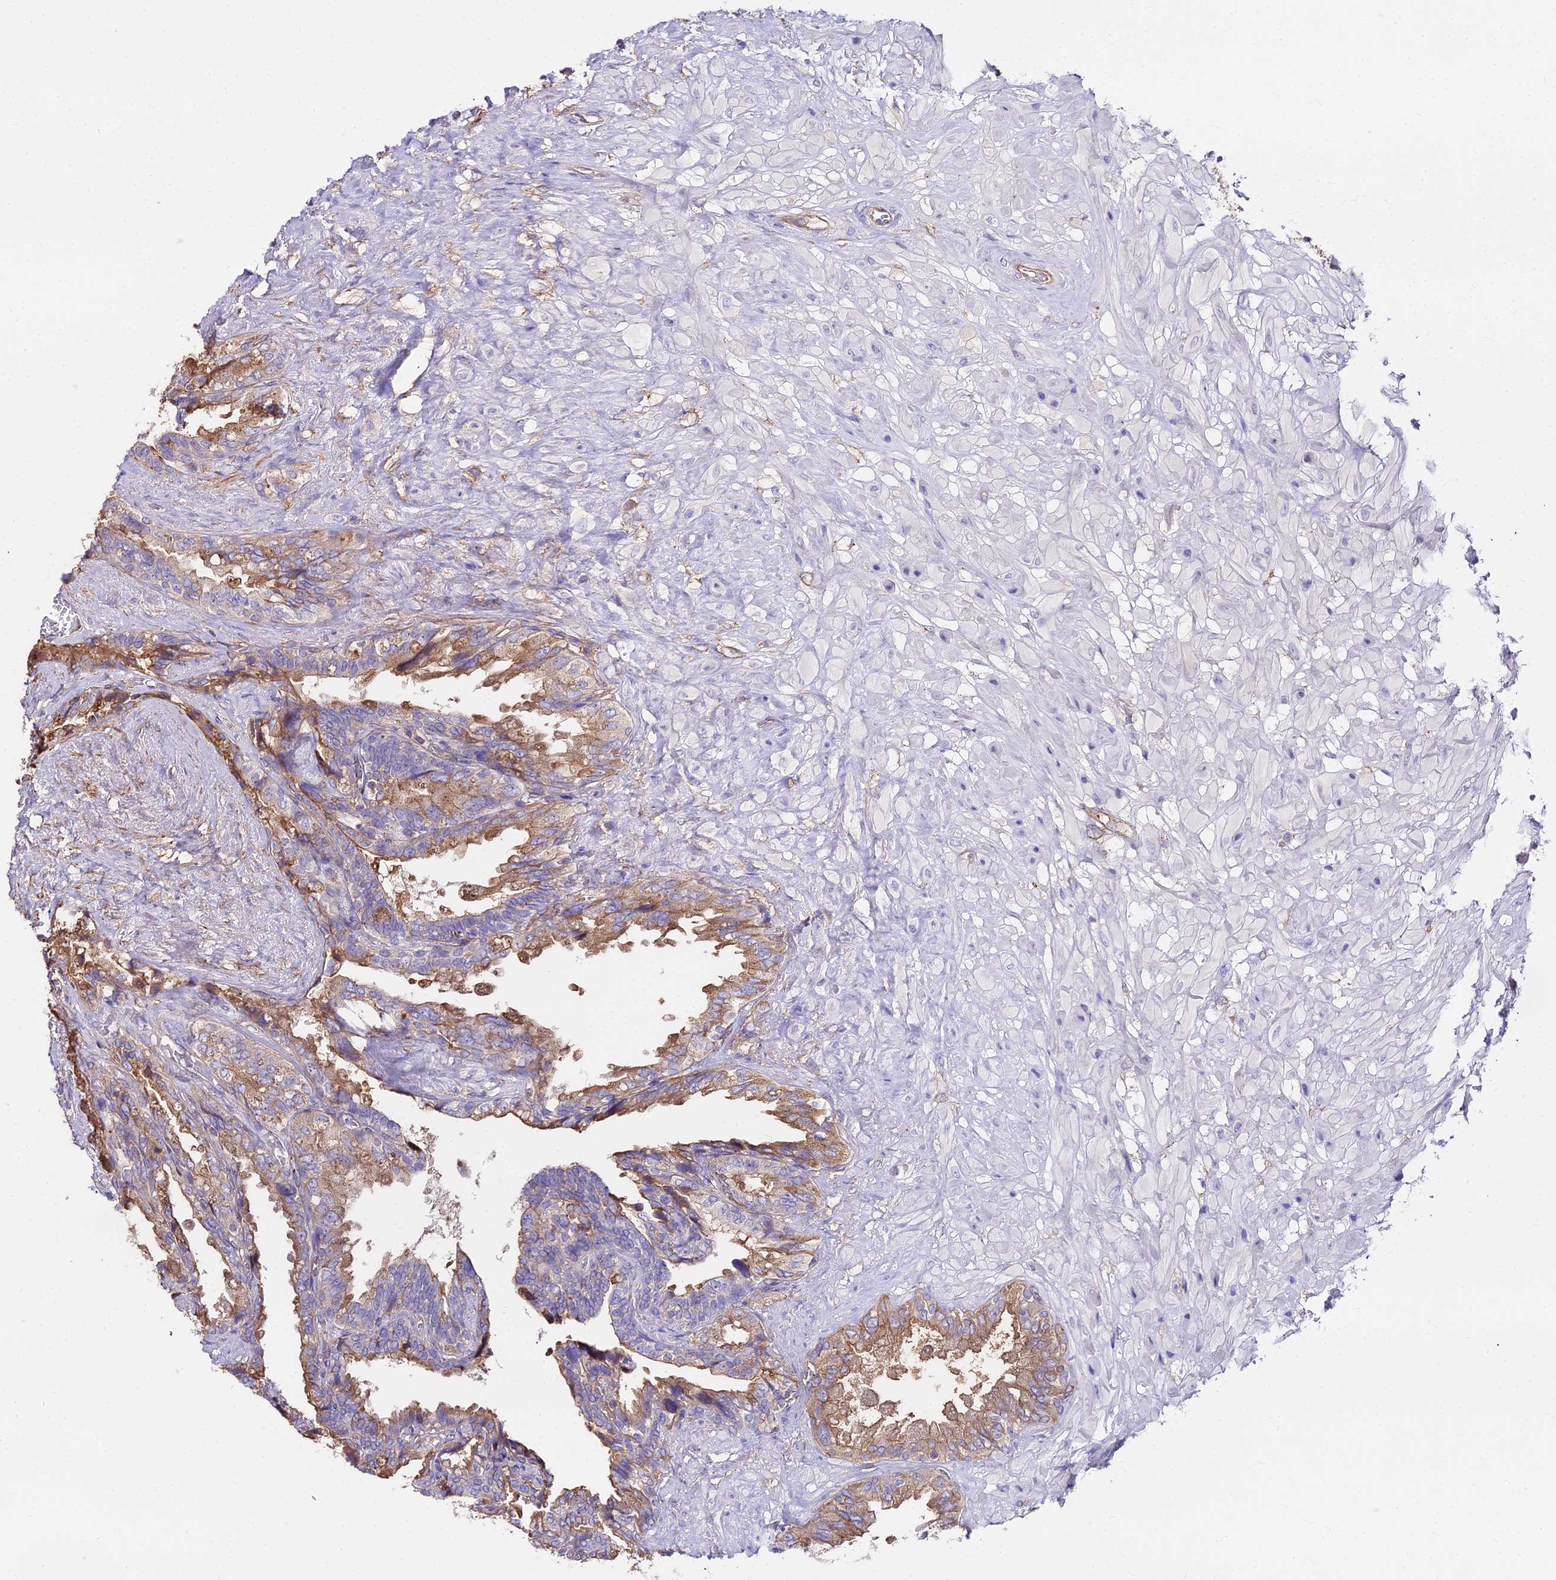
{"staining": {"intensity": "moderate", "quantity": ">75%", "location": "cytoplasmic/membranous"}, "tissue": "seminal vesicle", "cell_type": "Glandular cells", "image_type": "normal", "snomed": [{"axis": "morphology", "description": "Normal tissue, NOS"}, {"axis": "topography", "description": "Seminal veicle"}, {"axis": "topography", "description": "Peripheral nerve tissue"}], "caption": "DAB (3,3'-diaminobenzidine) immunohistochemical staining of normal human seminal vesicle exhibits moderate cytoplasmic/membranous protein staining in approximately >75% of glandular cells.", "gene": "GLYAT", "patient": {"sex": "male", "age": 60}}